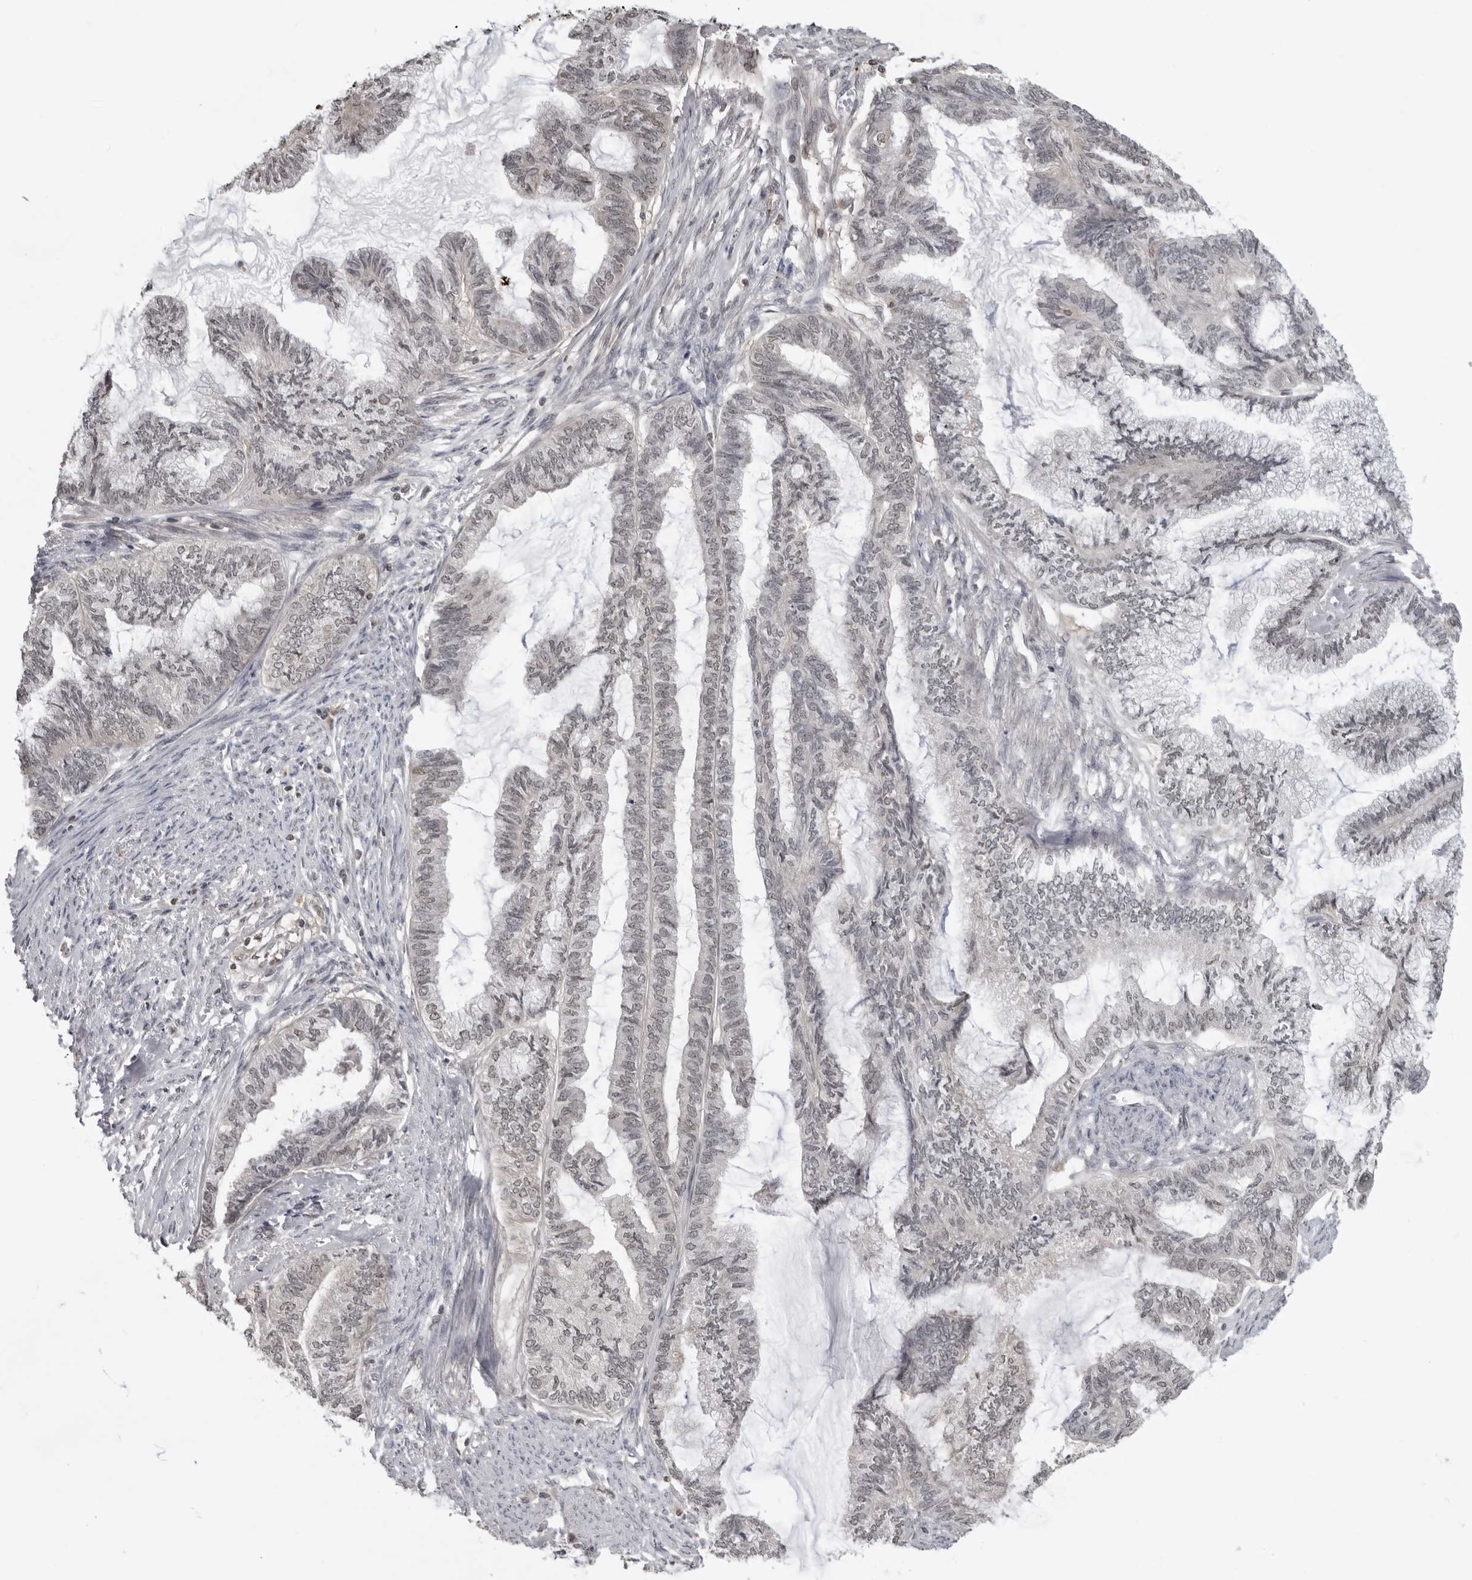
{"staining": {"intensity": "negative", "quantity": "none", "location": "none"}, "tissue": "endometrial cancer", "cell_type": "Tumor cells", "image_type": "cancer", "snomed": [{"axis": "morphology", "description": "Adenocarcinoma, NOS"}, {"axis": "topography", "description": "Endometrium"}], "caption": "Immunohistochemistry (IHC) image of neoplastic tissue: endometrial cancer (adenocarcinoma) stained with DAB demonstrates no significant protein staining in tumor cells.", "gene": "PDCL3", "patient": {"sex": "female", "age": 86}}